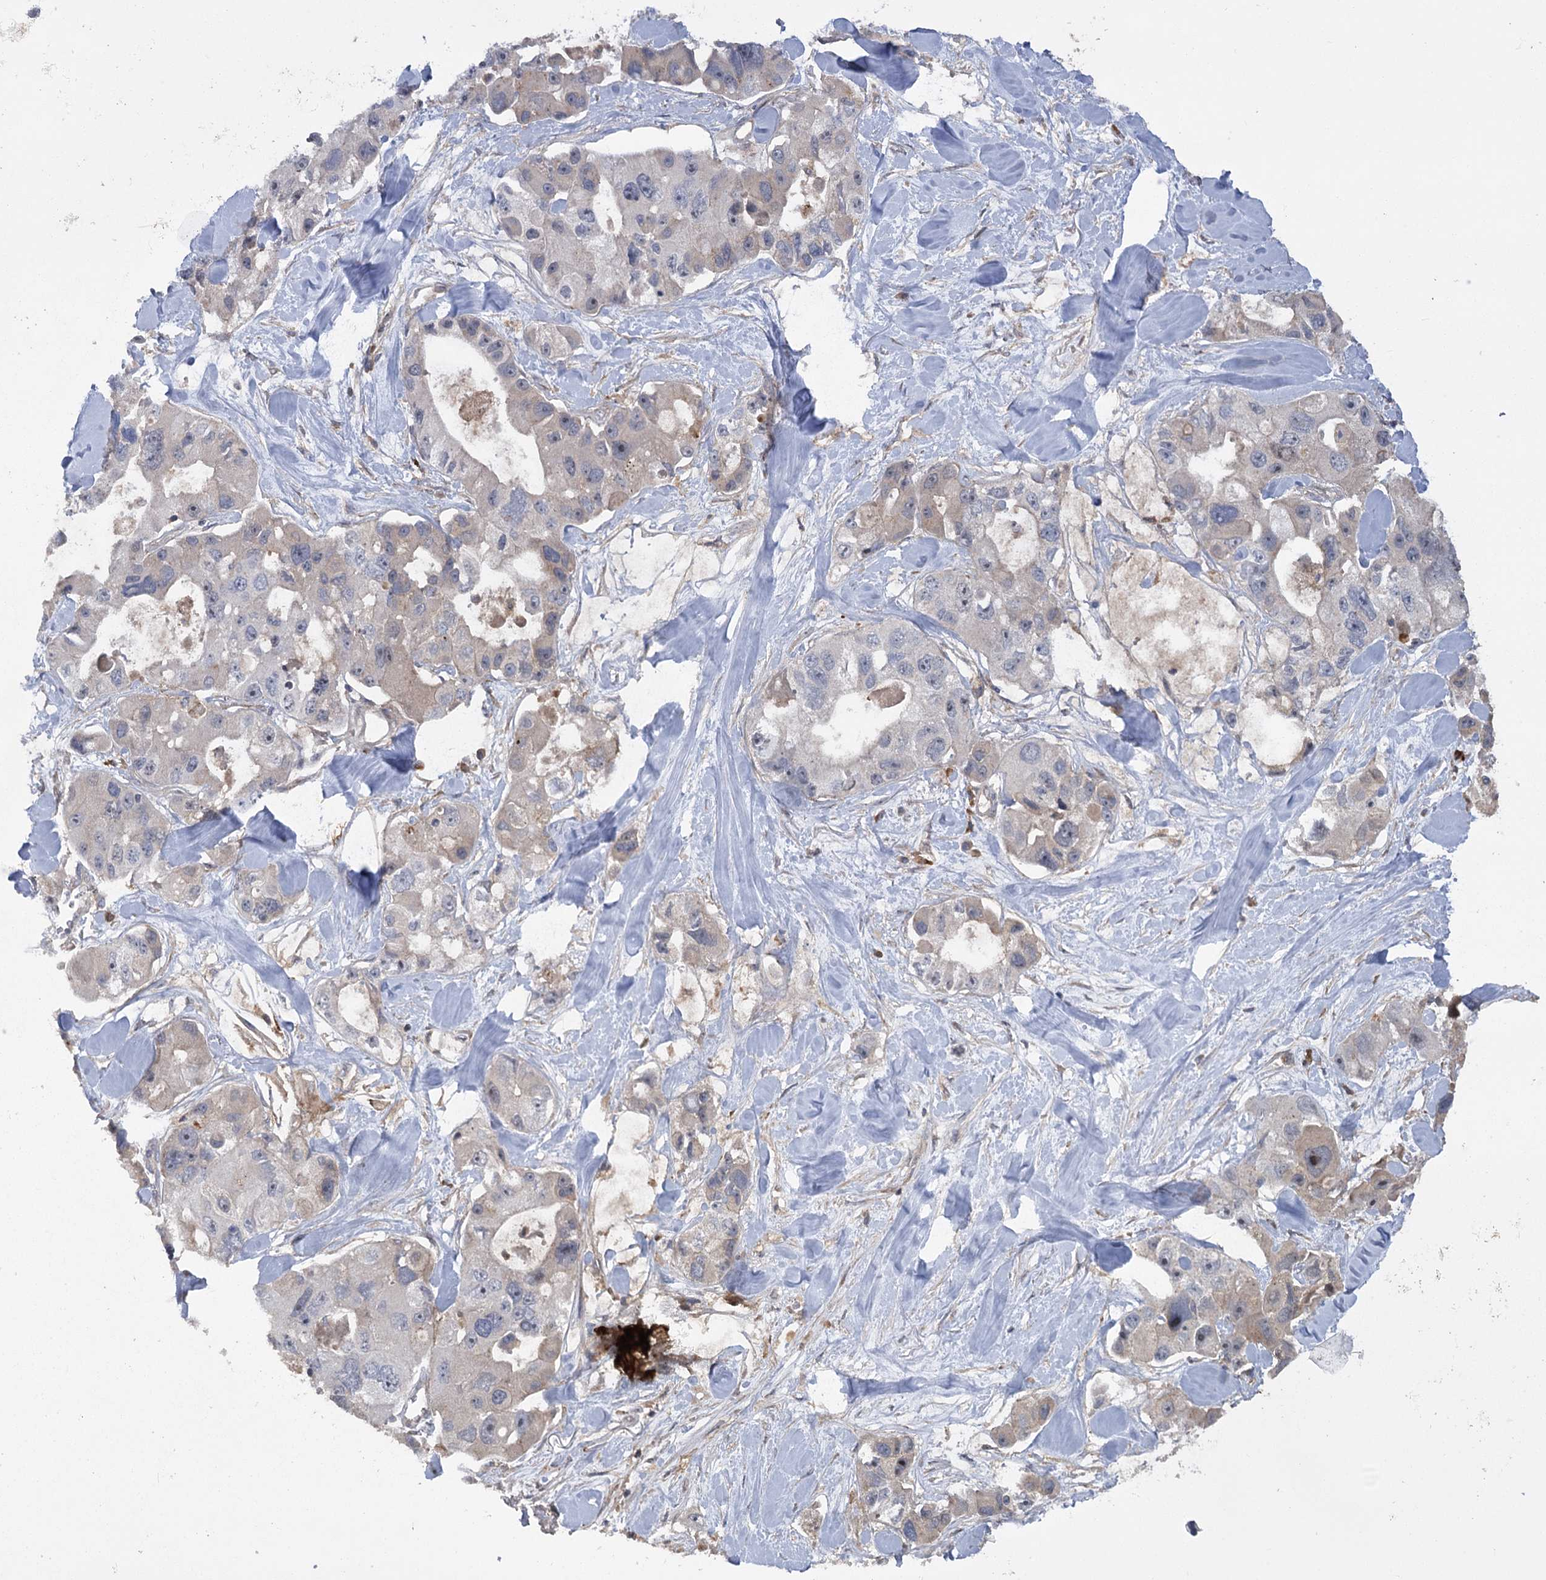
{"staining": {"intensity": "negative", "quantity": "none", "location": "none"}, "tissue": "lung cancer", "cell_type": "Tumor cells", "image_type": "cancer", "snomed": [{"axis": "morphology", "description": "Adenocarcinoma, NOS"}, {"axis": "topography", "description": "Lung"}], "caption": "A high-resolution histopathology image shows immunohistochemistry (IHC) staining of lung cancer, which reveals no significant positivity in tumor cells. (DAB immunohistochemistry (IHC), high magnification).", "gene": "KCNN2", "patient": {"sex": "female", "age": 54}}